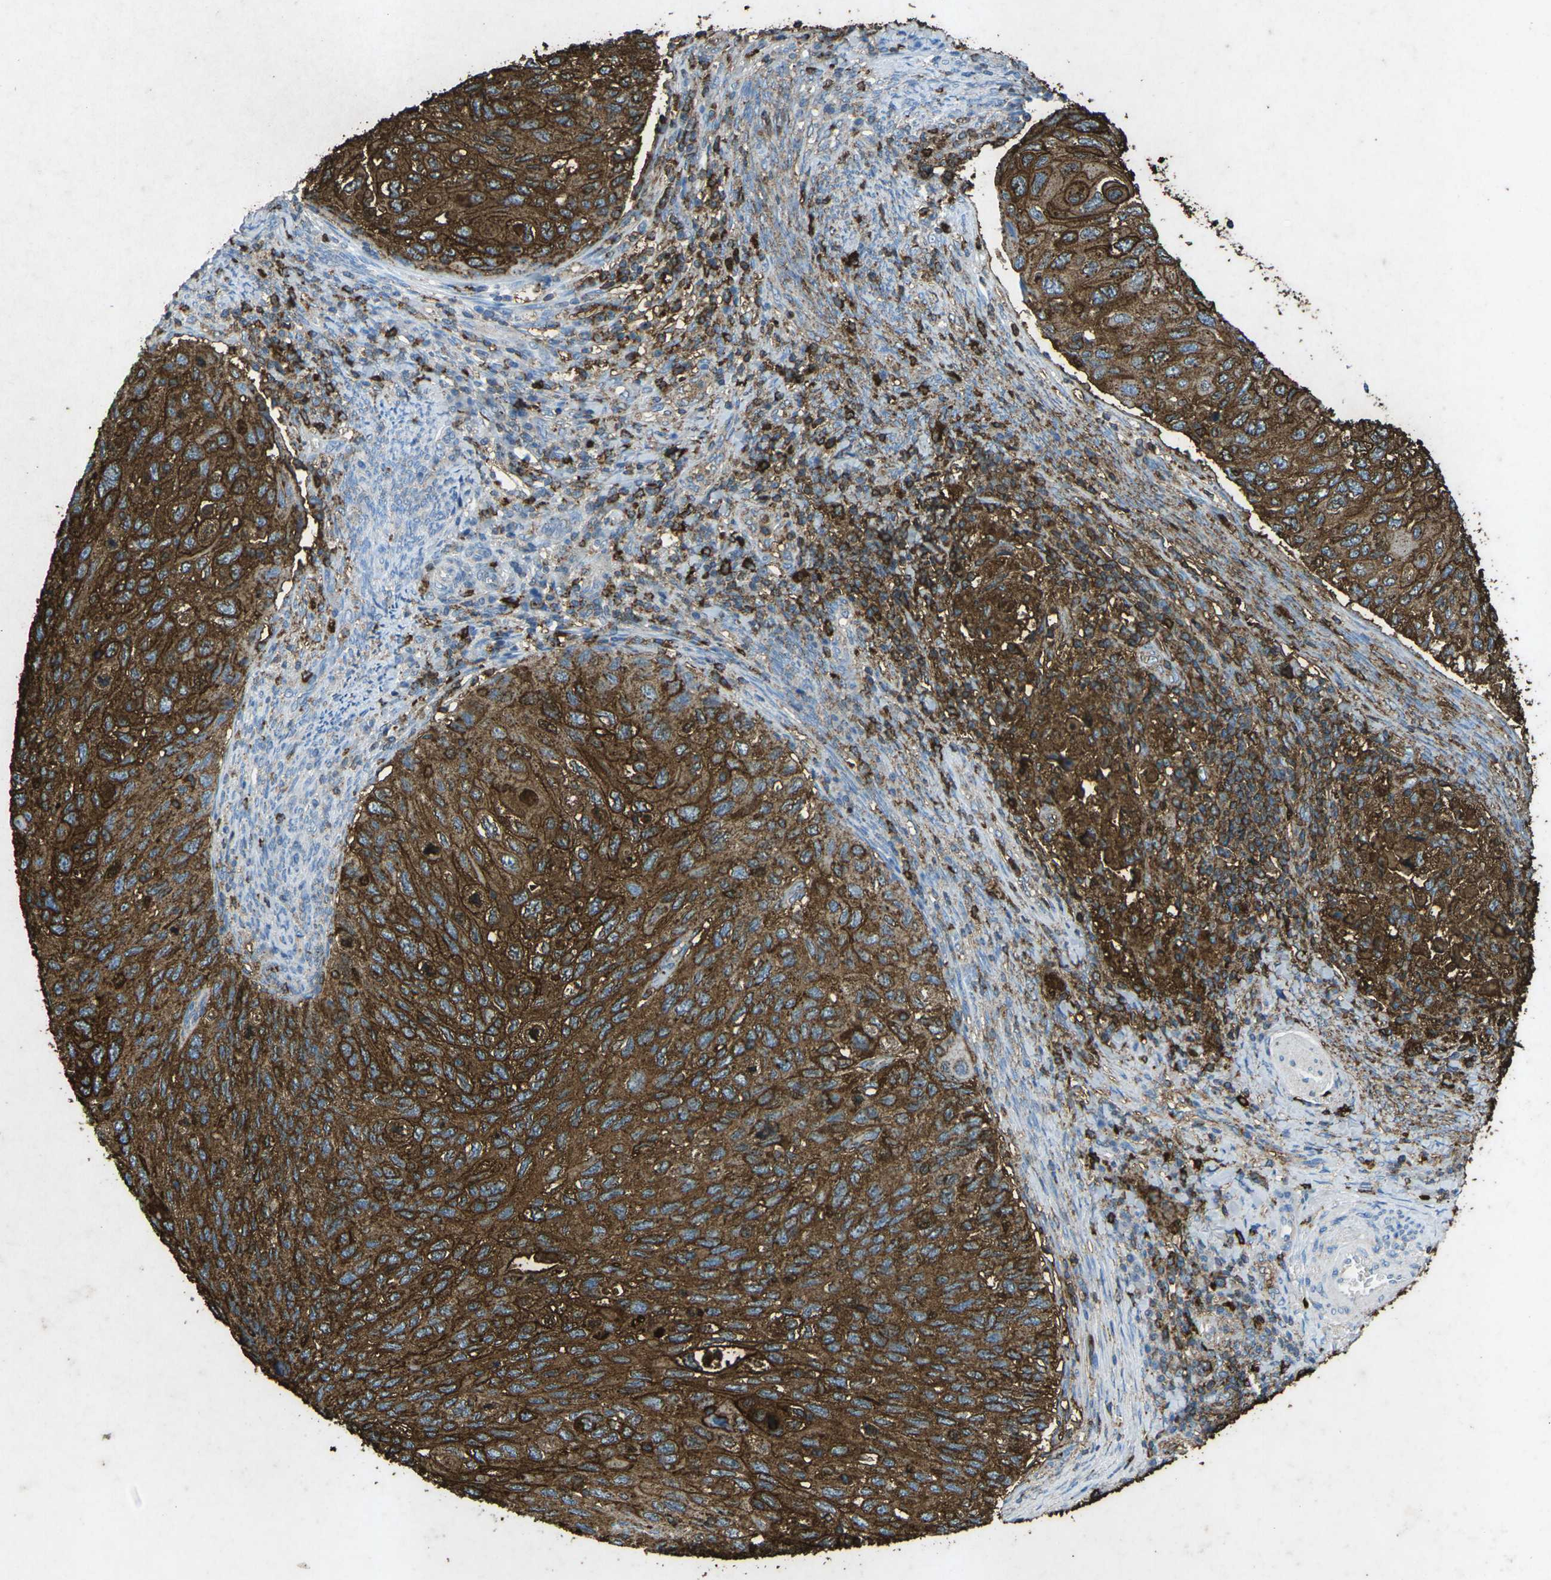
{"staining": {"intensity": "strong", "quantity": ">75%", "location": "cytoplasmic/membranous"}, "tissue": "cervical cancer", "cell_type": "Tumor cells", "image_type": "cancer", "snomed": [{"axis": "morphology", "description": "Squamous cell carcinoma, NOS"}, {"axis": "topography", "description": "Cervix"}], "caption": "Tumor cells display high levels of strong cytoplasmic/membranous expression in about >75% of cells in cervical squamous cell carcinoma. The protein of interest is shown in brown color, while the nuclei are stained blue.", "gene": "CTAGE1", "patient": {"sex": "female", "age": 70}}